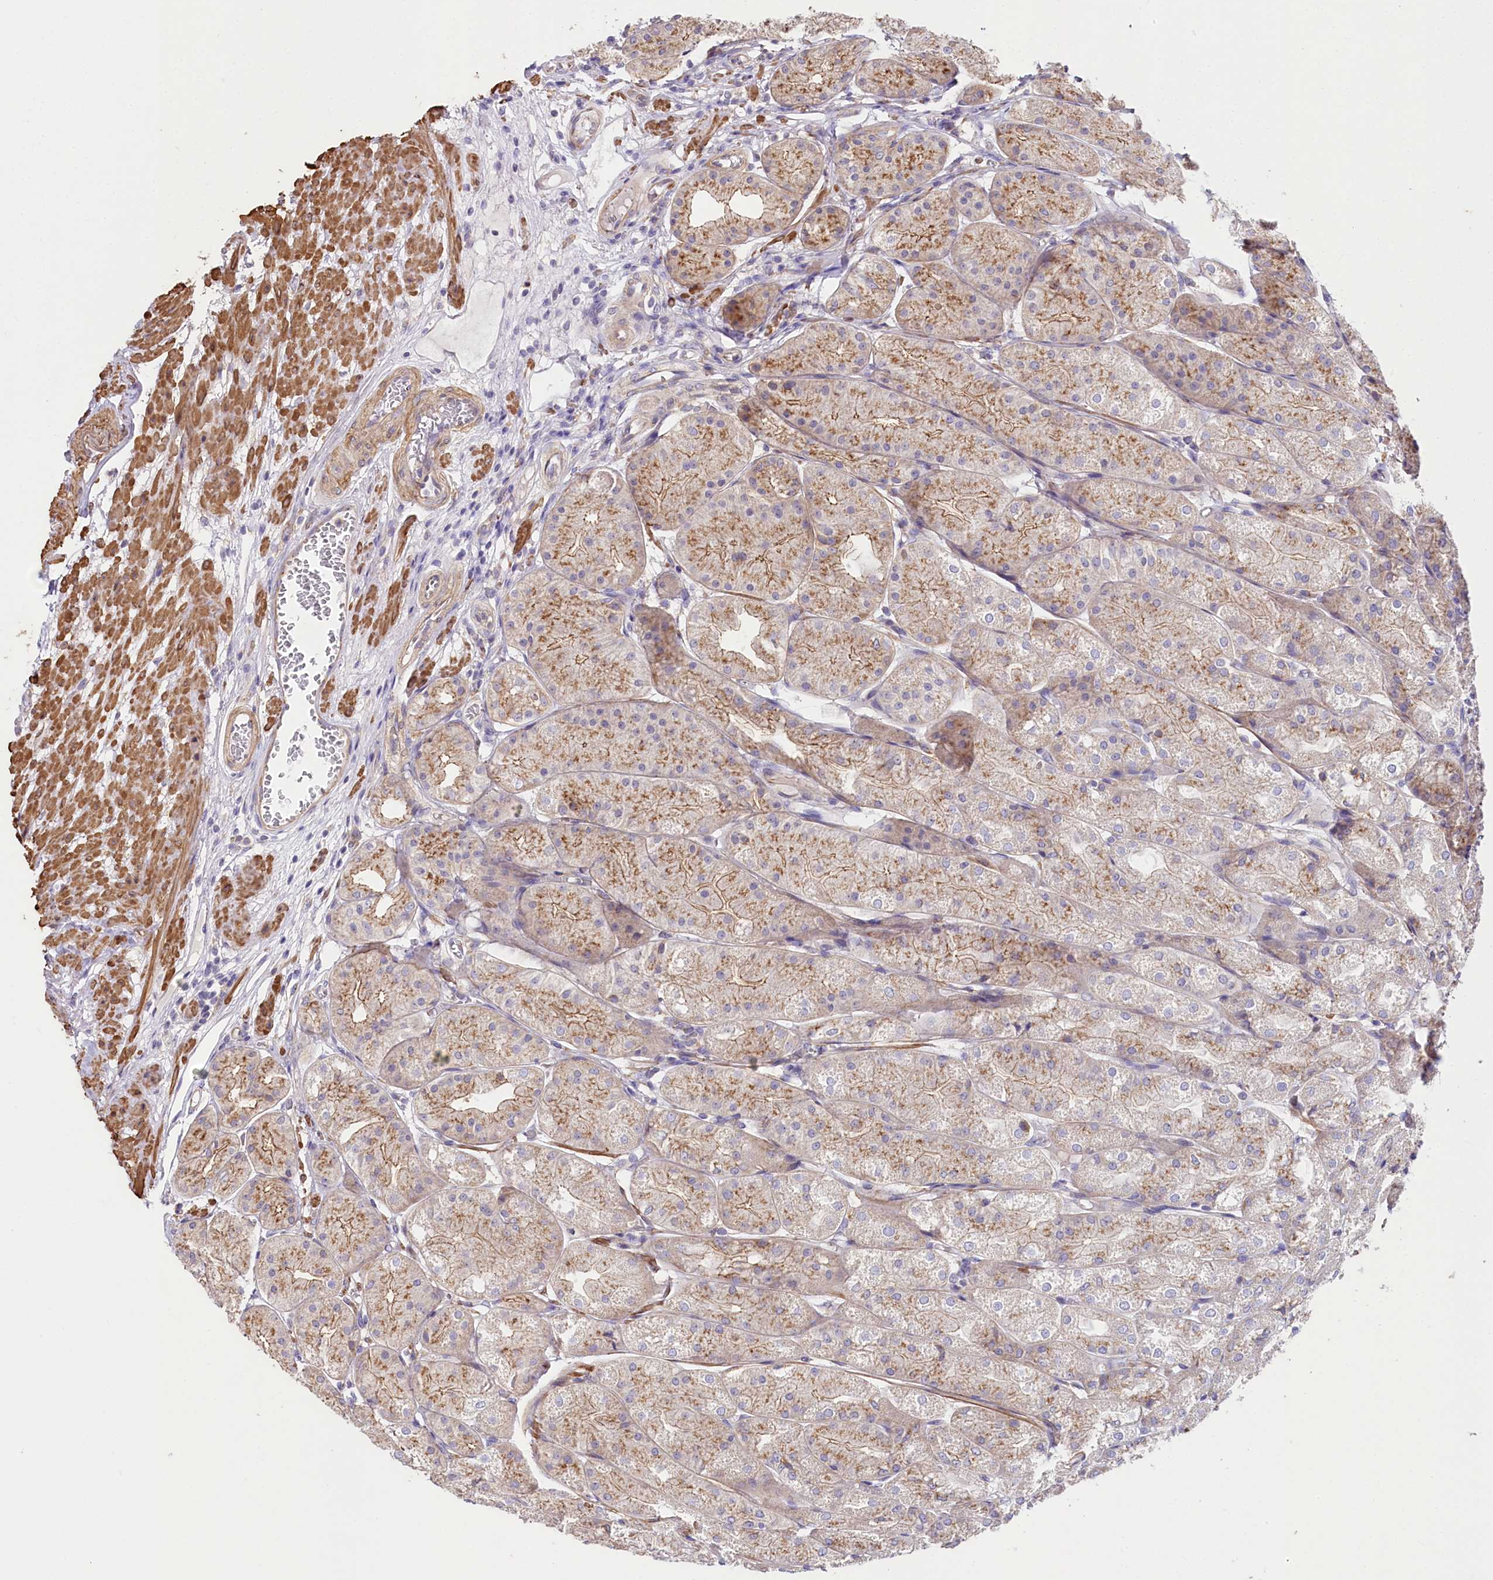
{"staining": {"intensity": "moderate", "quantity": ">75%", "location": "cytoplasmic/membranous"}, "tissue": "stomach", "cell_type": "Glandular cells", "image_type": "normal", "snomed": [{"axis": "morphology", "description": "Normal tissue, NOS"}, {"axis": "topography", "description": "Stomach, upper"}], "caption": "DAB (3,3'-diaminobenzidine) immunohistochemical staining of benign human stomach exhibits moderate cytoplasmic/membranous protein expression in about >75% of glandular cells. (Stains: DAB in brown, nuclei in blue, Microscopy: brightfield microscopy at high magnification).", "gene": "STX6", "patient": {"sex": "male", "age": 72}}